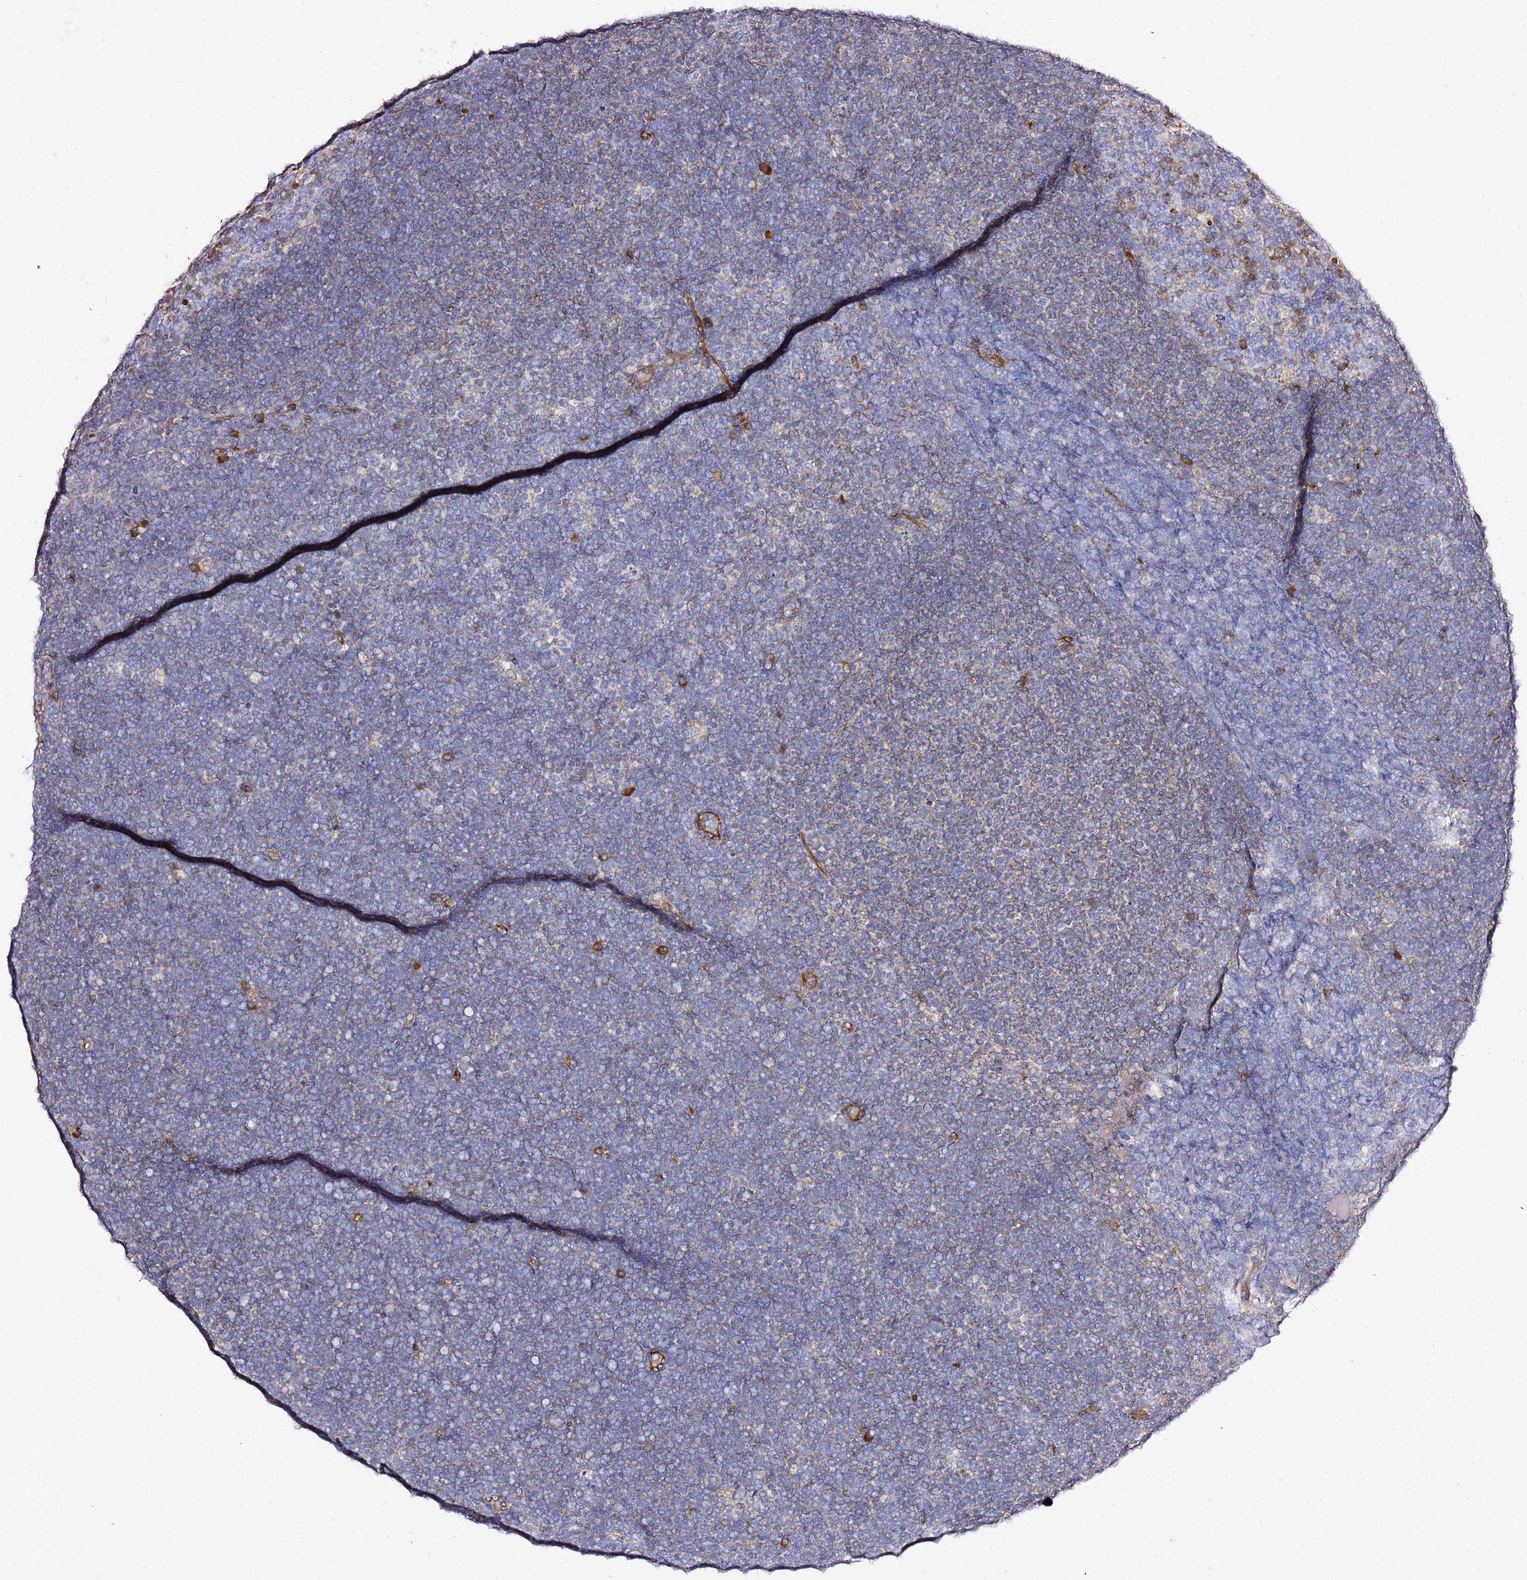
{"staining": {"intensity": "negative", "quantity": "none", "location": "none"}, "tissue": "lymphoma", "cell_type": "Tumor cells", "image_type": "cancer", "snomed": [{"axis": "morphology", "description": "Malignant lymphoma, non-Hodgkin's type, High grade"}, {"axis": "topography", "description": "Lymph node"}], "caption": "Tumor cells show no significant protein staining in lymphoma.", "gene": "KIF7", "patient": {"sex": "male", "age": 13}}